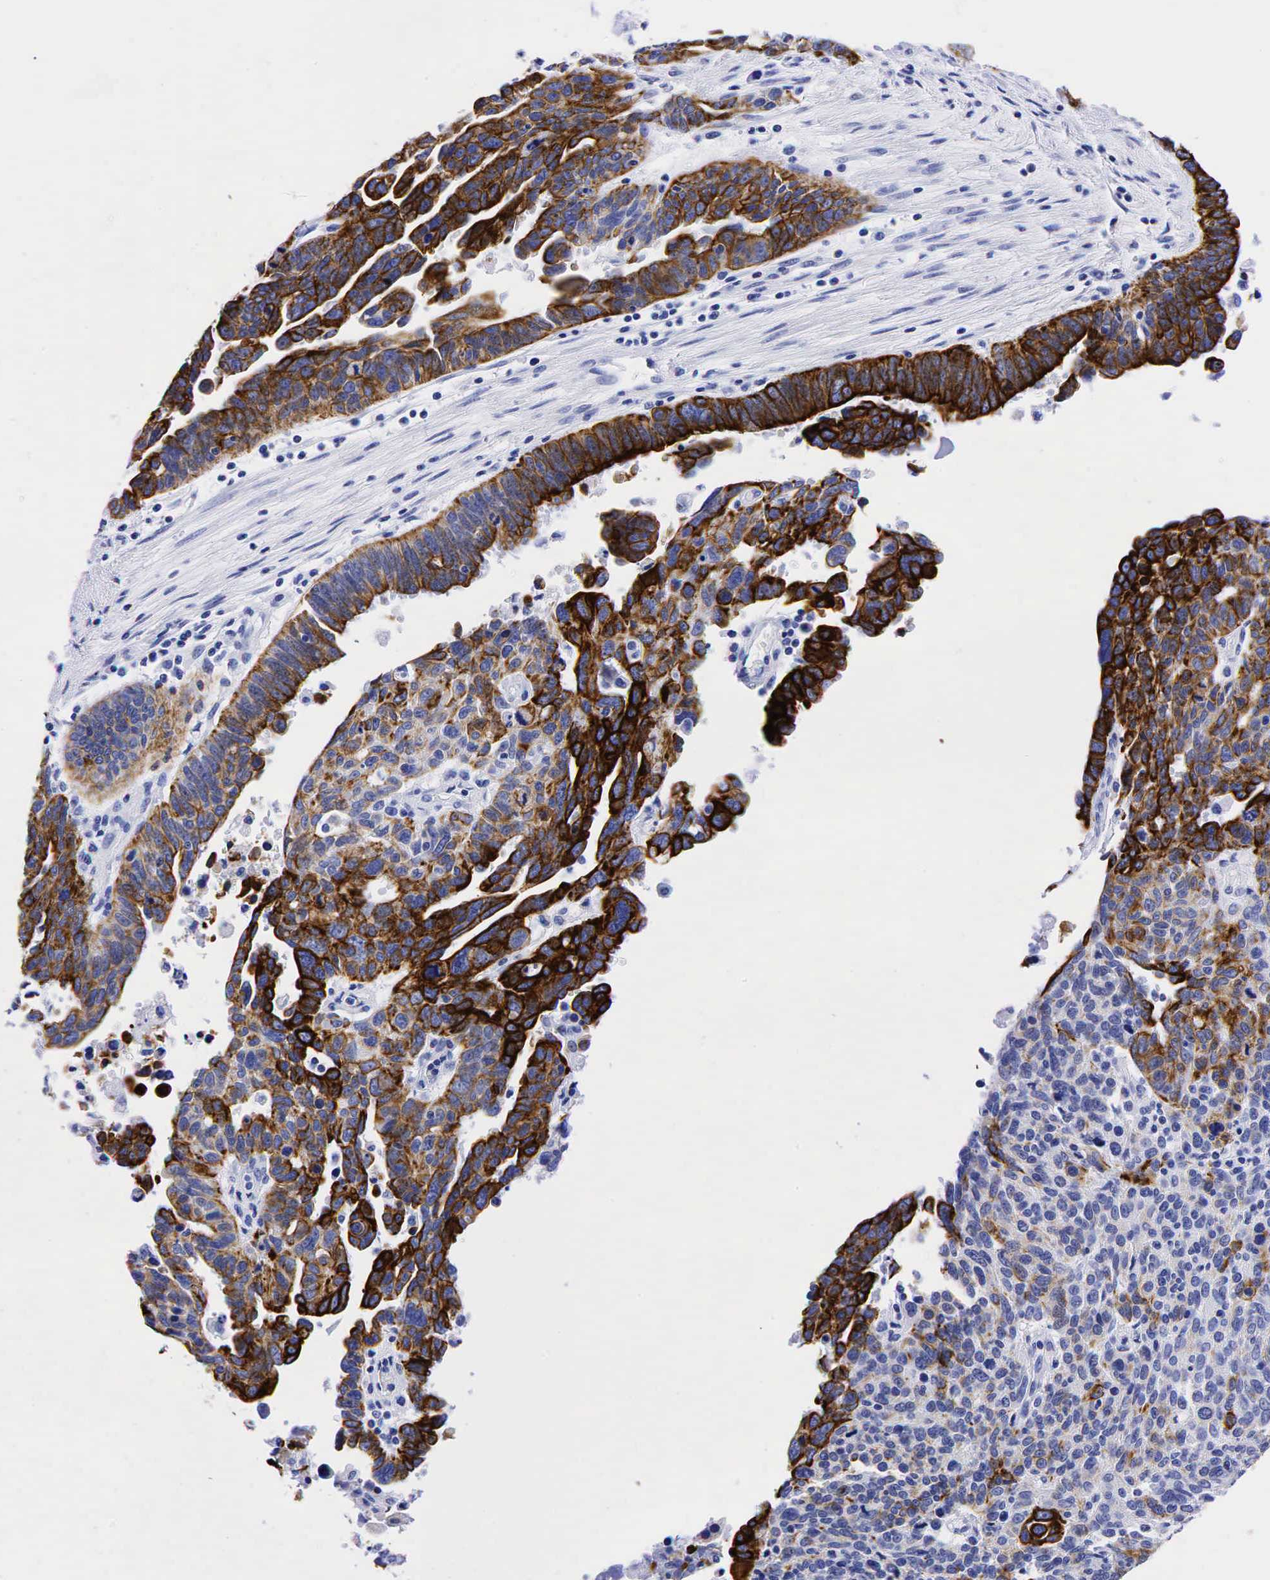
{"staining": {"intensity": "strong", "quantity": ">75%", "location": "cytoplasmic/membranous"}, "tissue": "ovarian cancer", "cell_type": "Tumor cells", "image_type": "cancer", "snomed": [{"axis": "morphology", "description": "Carcinoma, endometroid"}, {"axis": "morphology", "description": "Cystadenocarcinoma, serous, NOS"}, {"axis": "topography", "description": "Ovary"}], "caption": "This micrograph exhibits immunohistochemistry staining of human ovarian cancer (serous cystadenocarcinoma), with high strong cytoplasmic/membranous staining in about >75% of tumor cells.", "gene": "KRT18", "patient": {"sex": "female", "age": 45}}